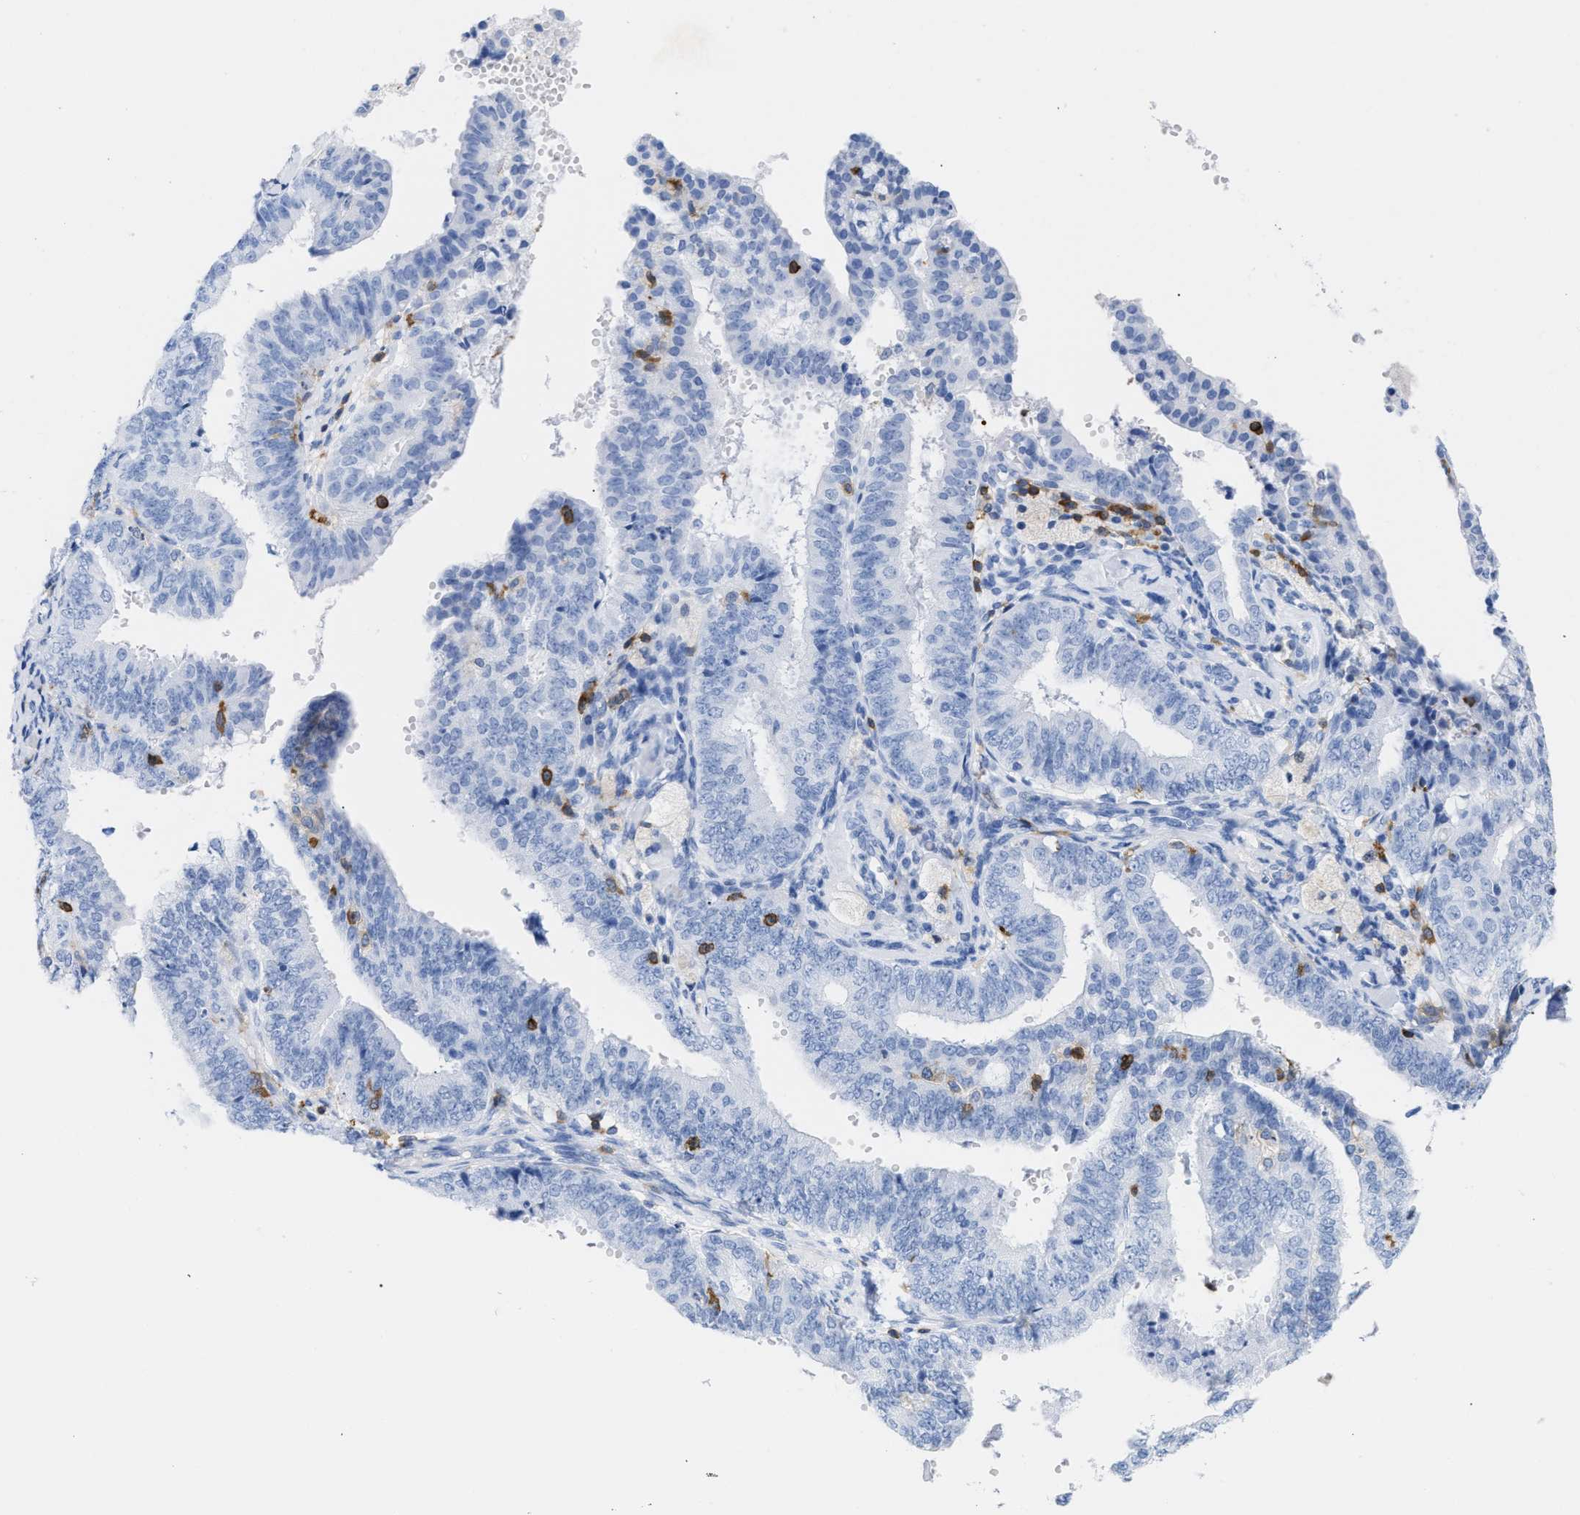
{"staining": {"intensity": "negative", "quantity": "none", "location": "none"}, "tissue": "endometrial cancer", "cell_type": "Tumor cells", "image_type": "cancer", "snomed": [{"axis": "morphology", "description": "Adenocarcinoma, NOS"}, {"axis": "topography", "description": "Endometrium"}], "caption": "This is an IHC photomicrograph of endometrial adenocarcinoma. There is no expression in tumor cells.", "gene": "LCP1", "patient": {"sex": "female", "age": 63}}